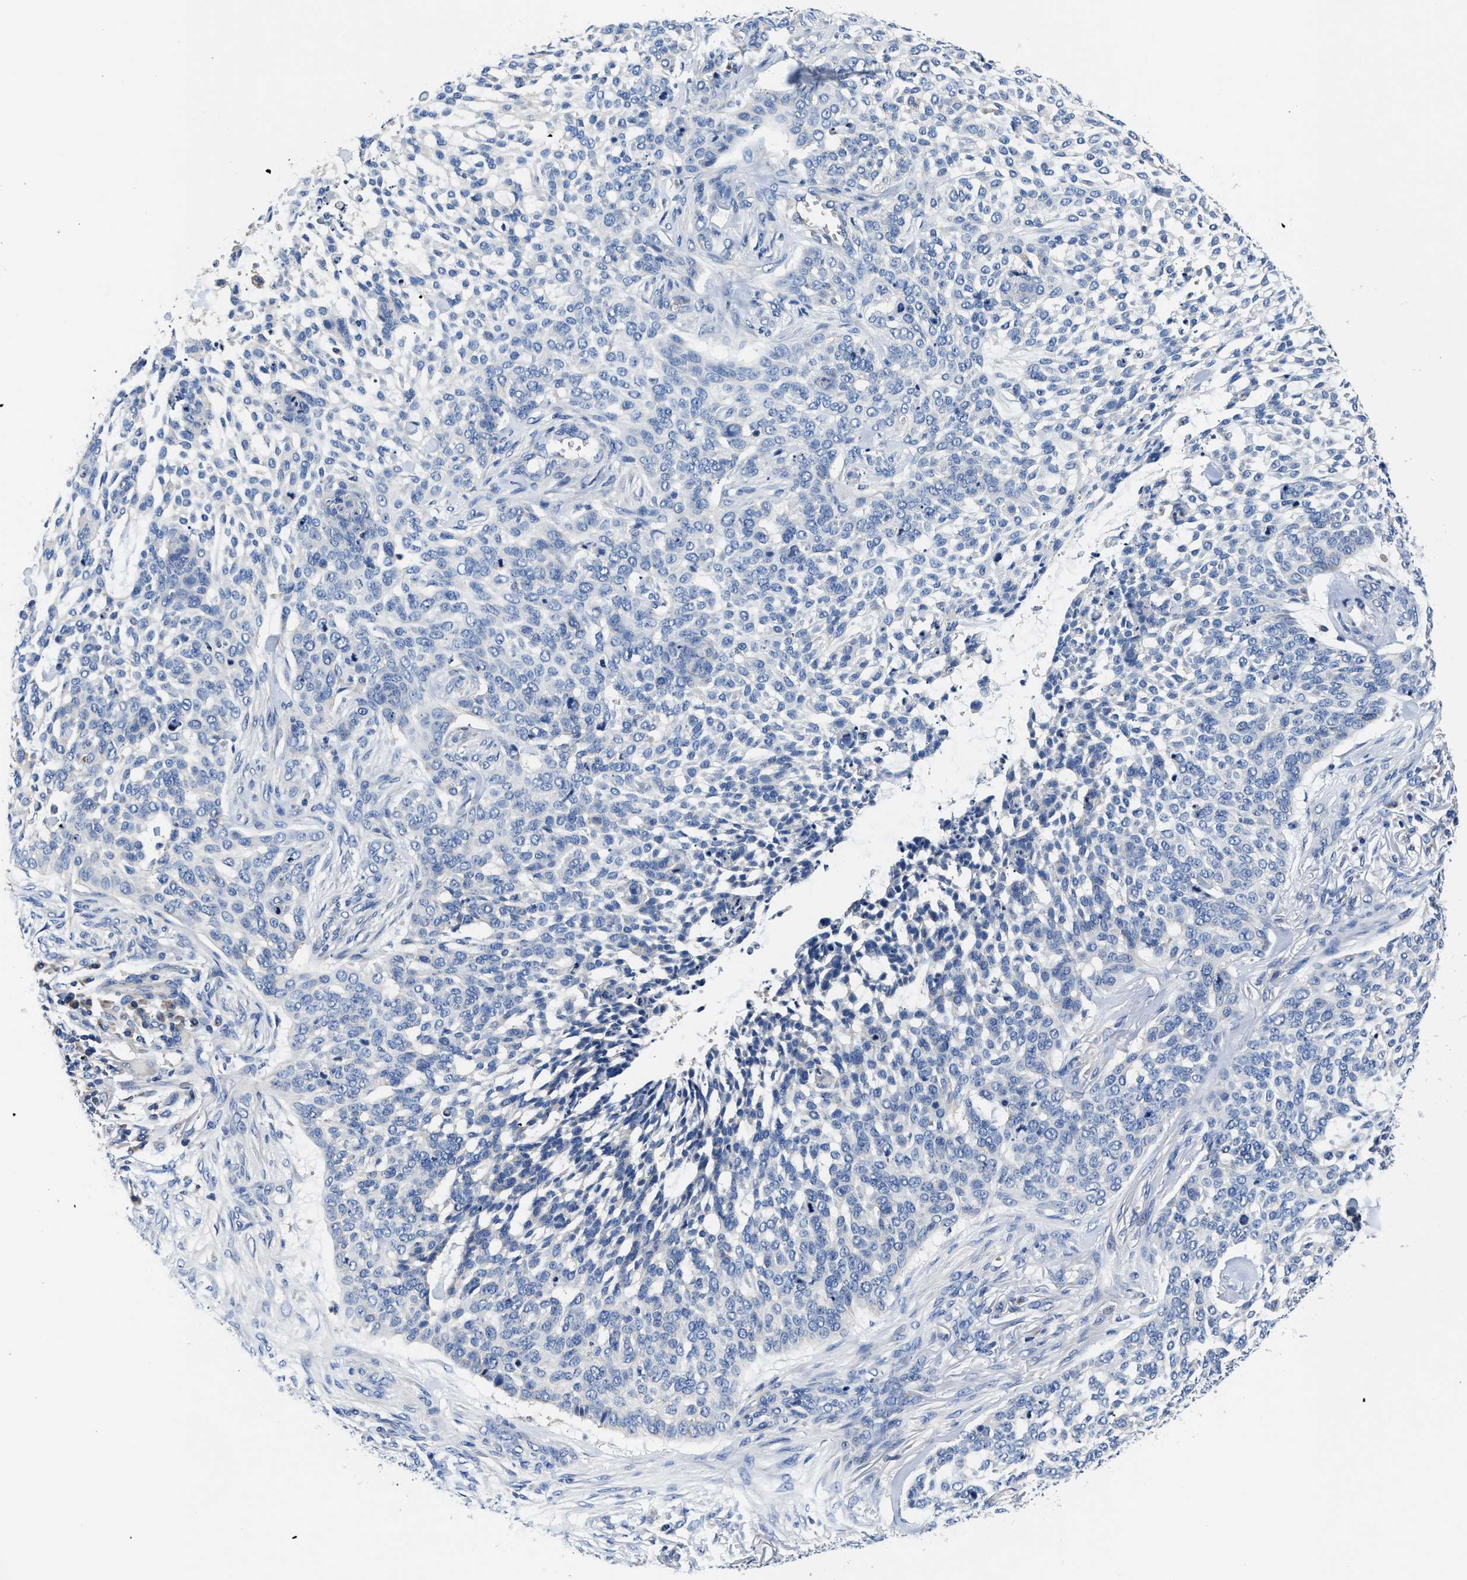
{"staining": {"intensity": "negative", "quantity": "none", "location": "none"}, "tissue": "skin cancer", "cell_type": "Tumor cells", "image_type": "cancer", "snomed": [{"axis": "morphology", "description": "Basal cell carcinoma"}, {"axis": "topography", "description": "Skin"}], "caption": "Histopathology image shows no protein positivity in tumor cells of skin cancer tissue.", "gene": "PHLPP1", "patient": {"sex": "female", "age": 64}}